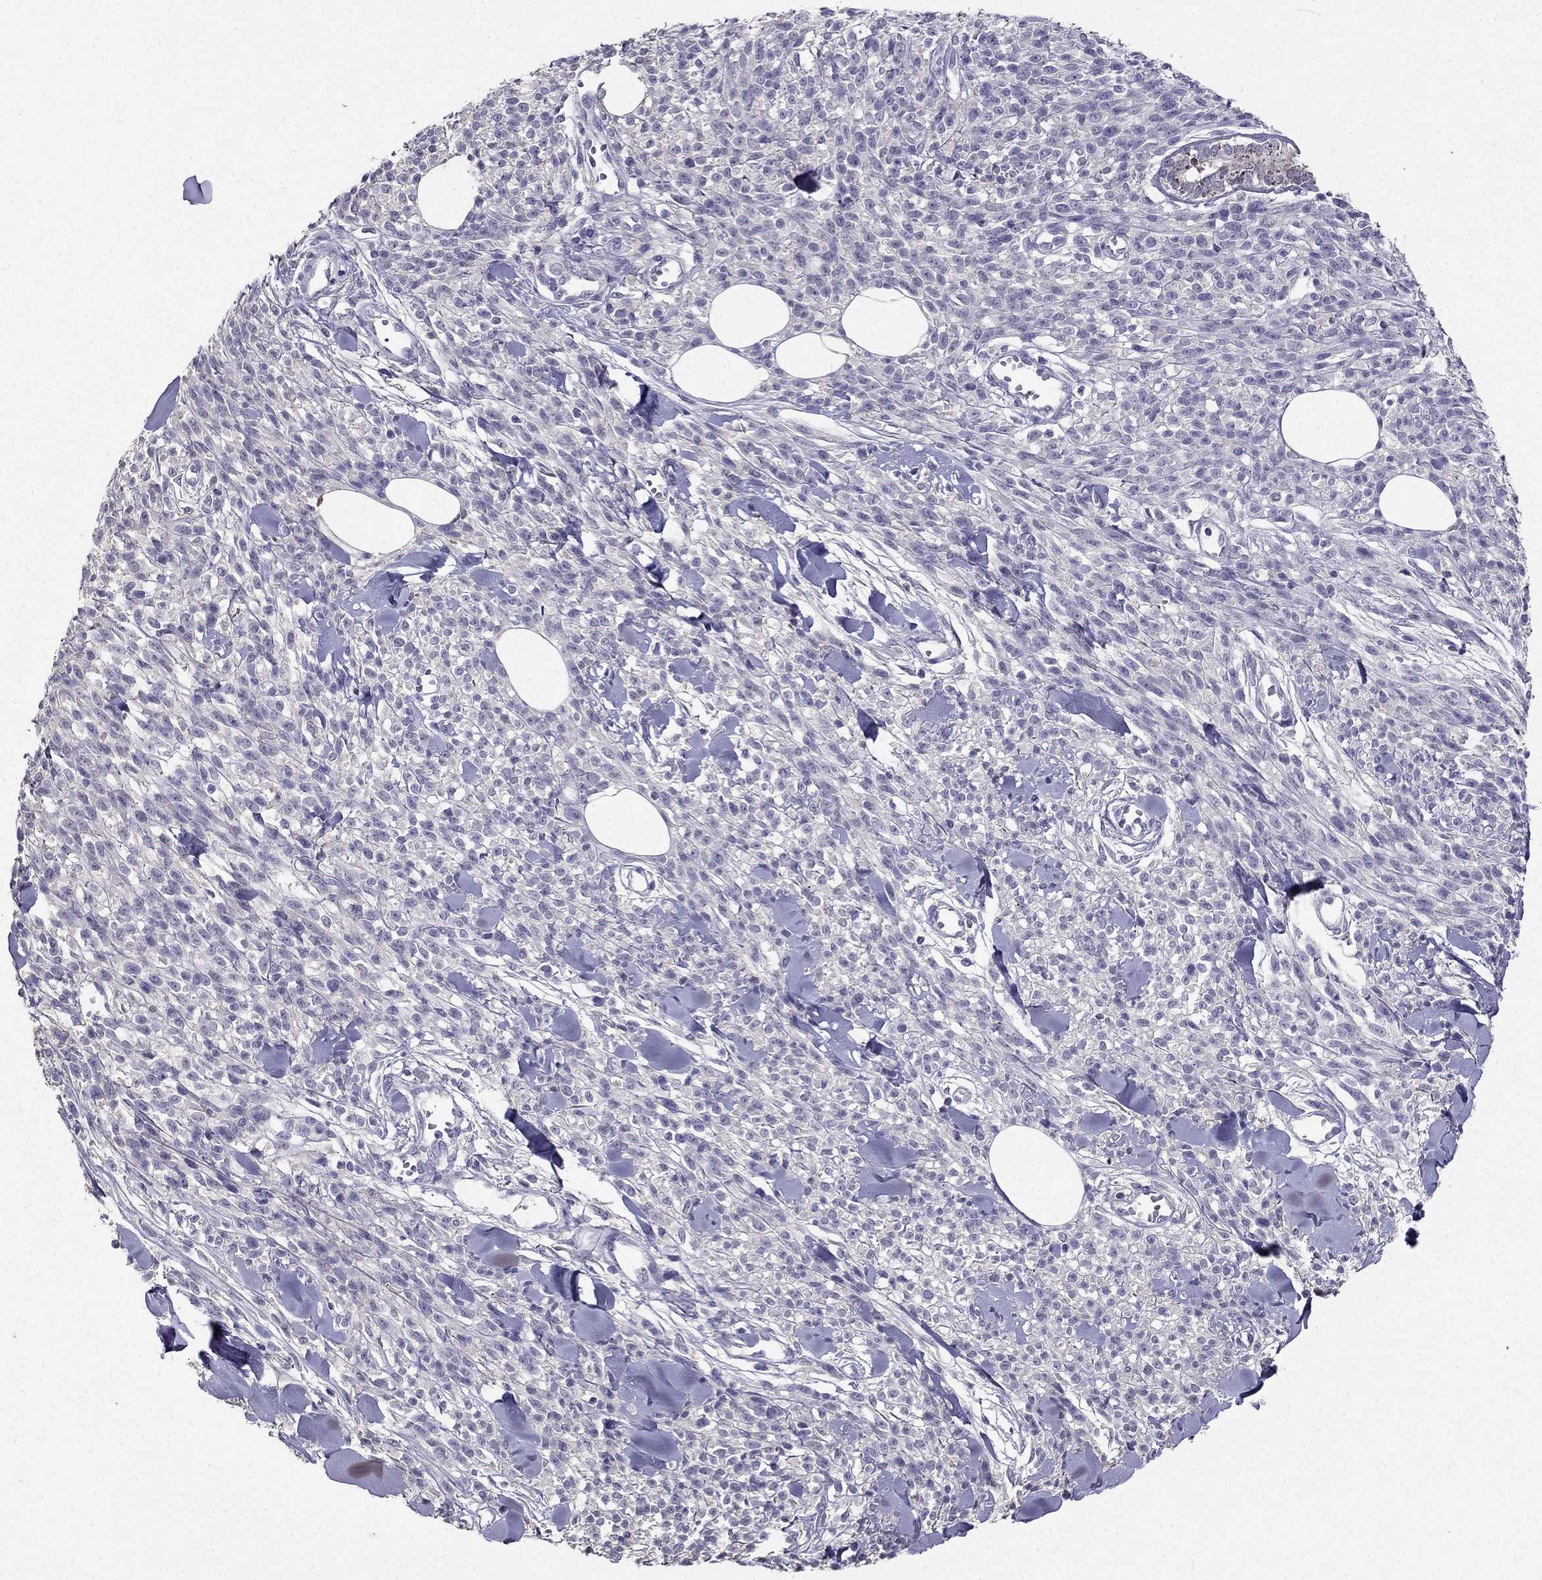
{"staining": {"intensity": "negative", "quantity": "none", "location": "none"}, "tissue": "melanoma", "cell_type": "Tumor cells", "image_type": "cancer", "snomed": [{"axis": "morphology", "description": "Malignant melanoma, NOS"}, {"axis": "topography", "description": "Skin"}, {"axis": "topography", "description": "Skin of trunk"}], "caption": "The histopathology image shows no staining of tumor cells in melanoma.", "gene": "AS3MT", "patient": {"sex": "male", "age": 74}}